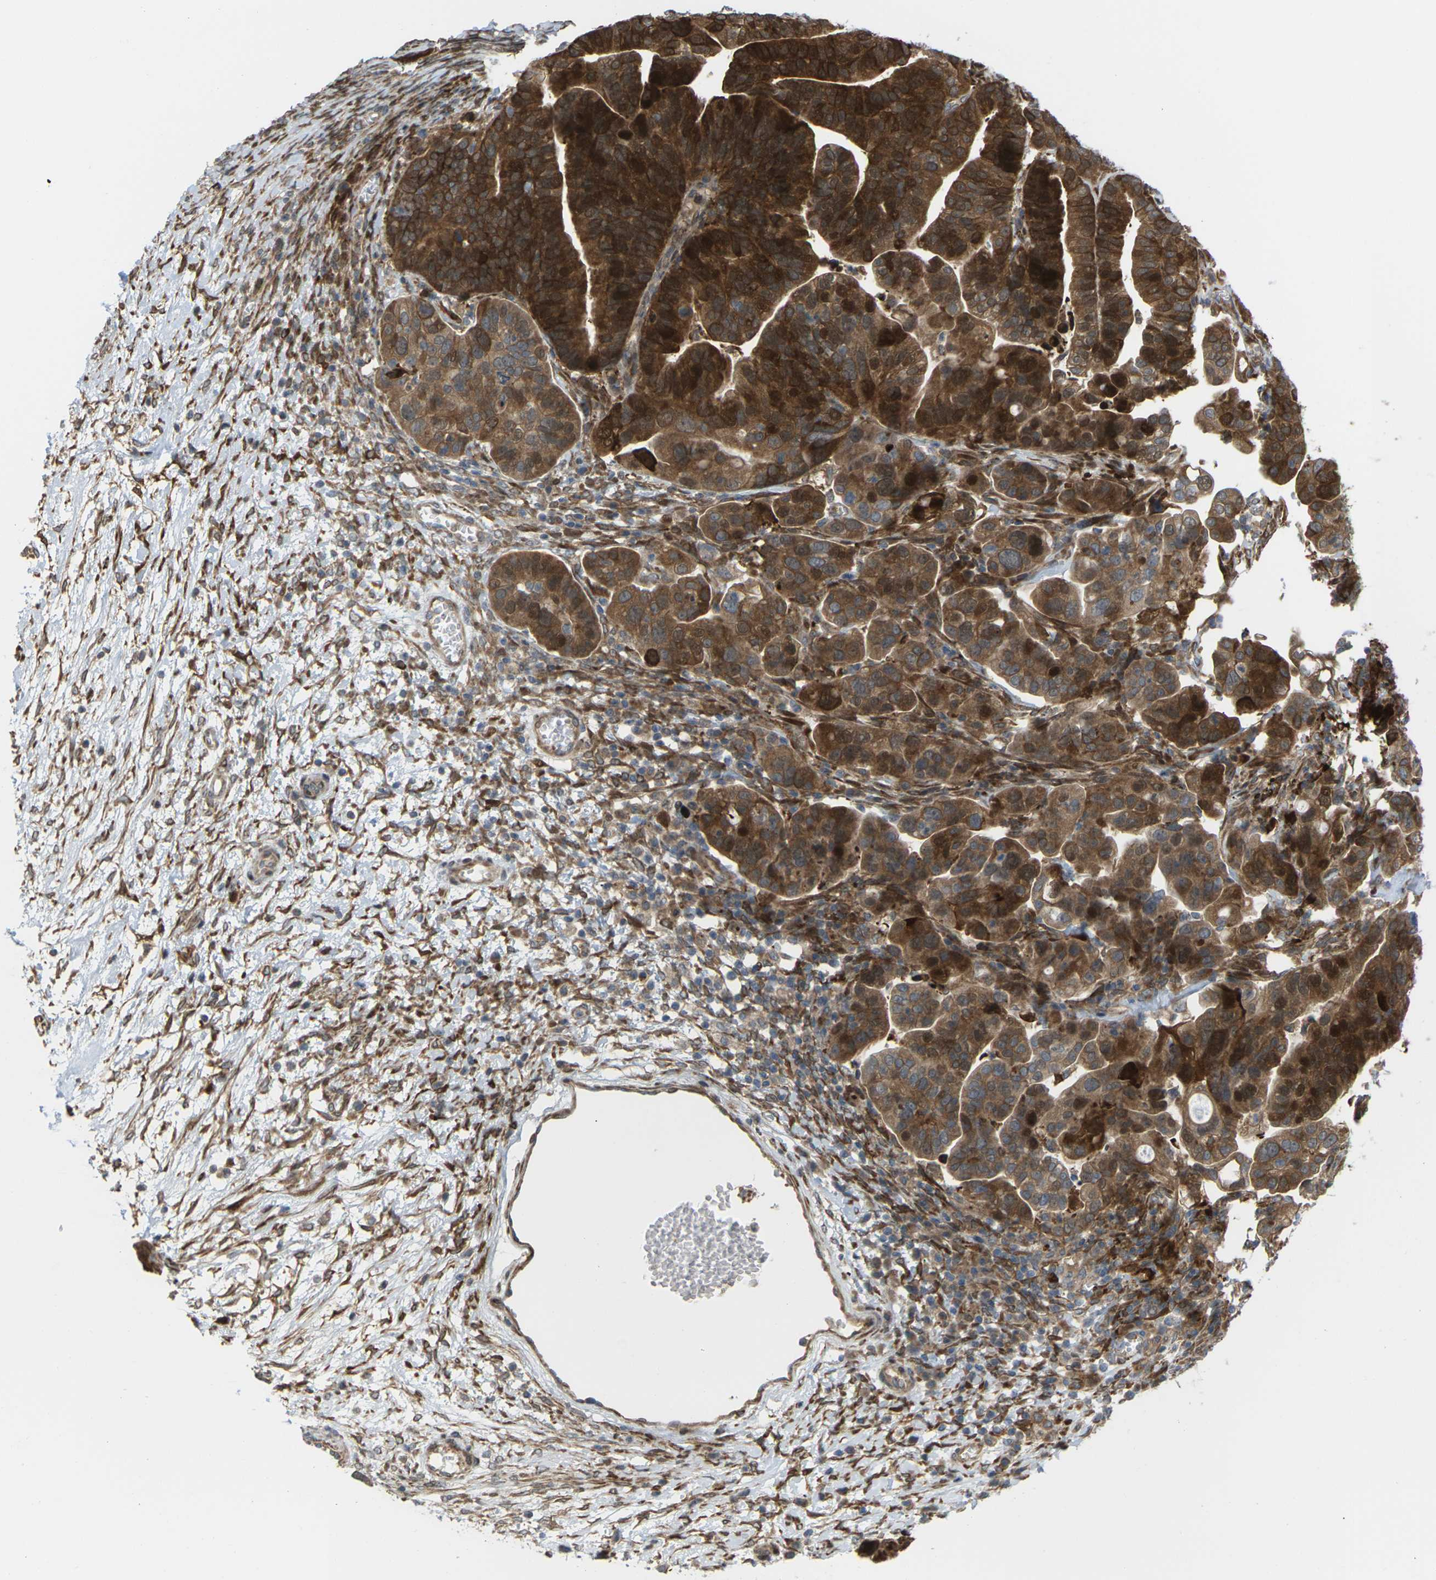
{"staining": {"intensity": "strong", "quantity": ">75%", "location": "cytoplasmic/membranous"}, "tissue": "ovarian cancer", "cell_type": "Tumor cells", "image_type": "cancer", "snomed": [{"axis": "morphology", "description": "Cystadenocarcinoma, serous, NOS"}, {"axis": "topography", "description": "Ovary"}], "caption": "Immunohistochemical staining of serous cystadenocarcinoma (ovarian) demonstrates high levels of strong cytoplasmic/membranous expression in about >75% of tumor cells. The staining is performed using DAB (3,3'-diaminobenzidine) brown chromogen to label protein expression. The nuclei are counter-stained blue using hematoxylin.", "gene": "ROBO1", "patient": {"sex": "female", "age": 56}}